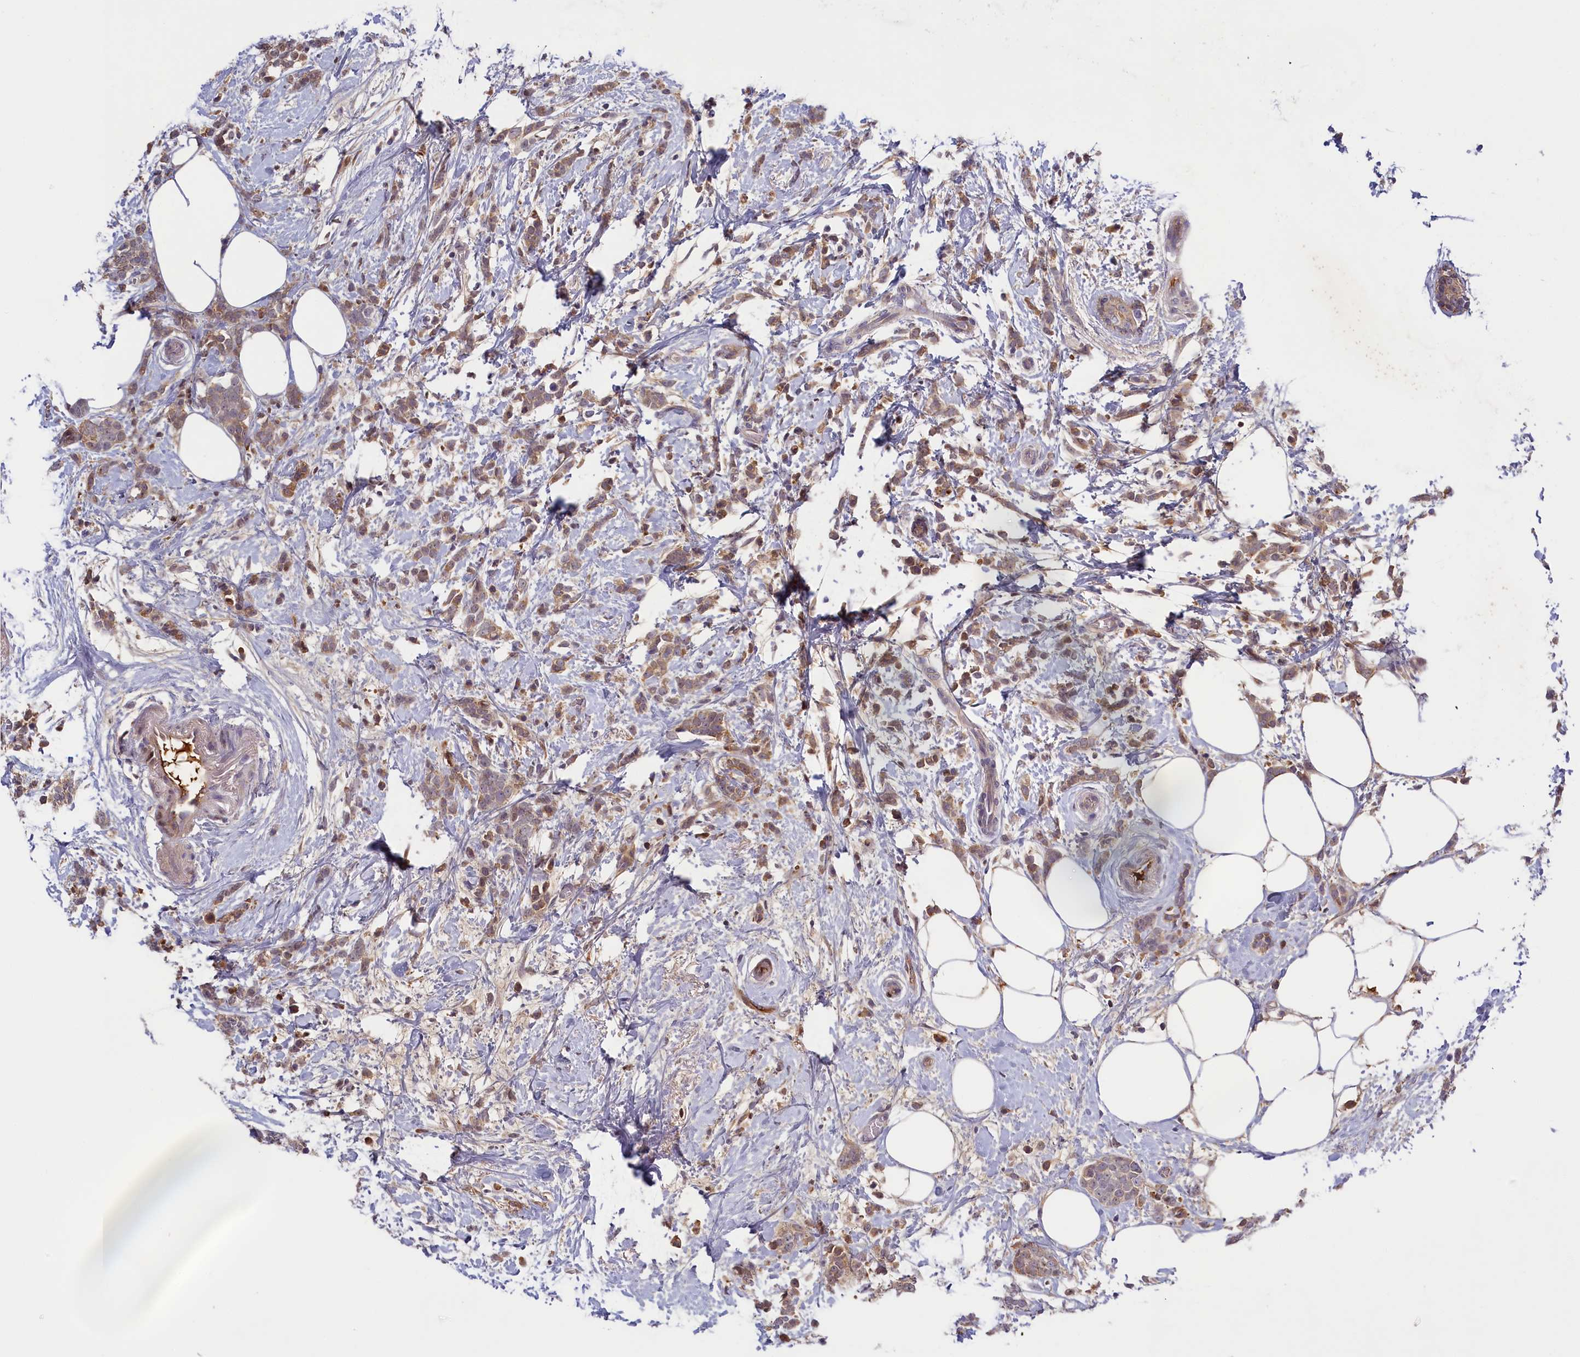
{"staining": {"intensity": "moderate", "quantity": ">75%", "location": "cytoplasmic/membranous"}, "tissue": "breast cancer", "cell_type": "Tumor cells", "image_type": "cancer", "snomed": [{"axis": "morphology", "description": "Lobular carcinoma"}, {"axis": "topography", "description": "Breast"}], "caption": "Breast lobular carcinoma stained with DAB (3,3'-diaminobenzidine) immunohistochemistry reveals medium levels of moderate cytoplasmic/membranous positivity in about >75% of tumor cells.", "gene": "ADGRD1", "patient": {"sex": "female", "age": 58}}